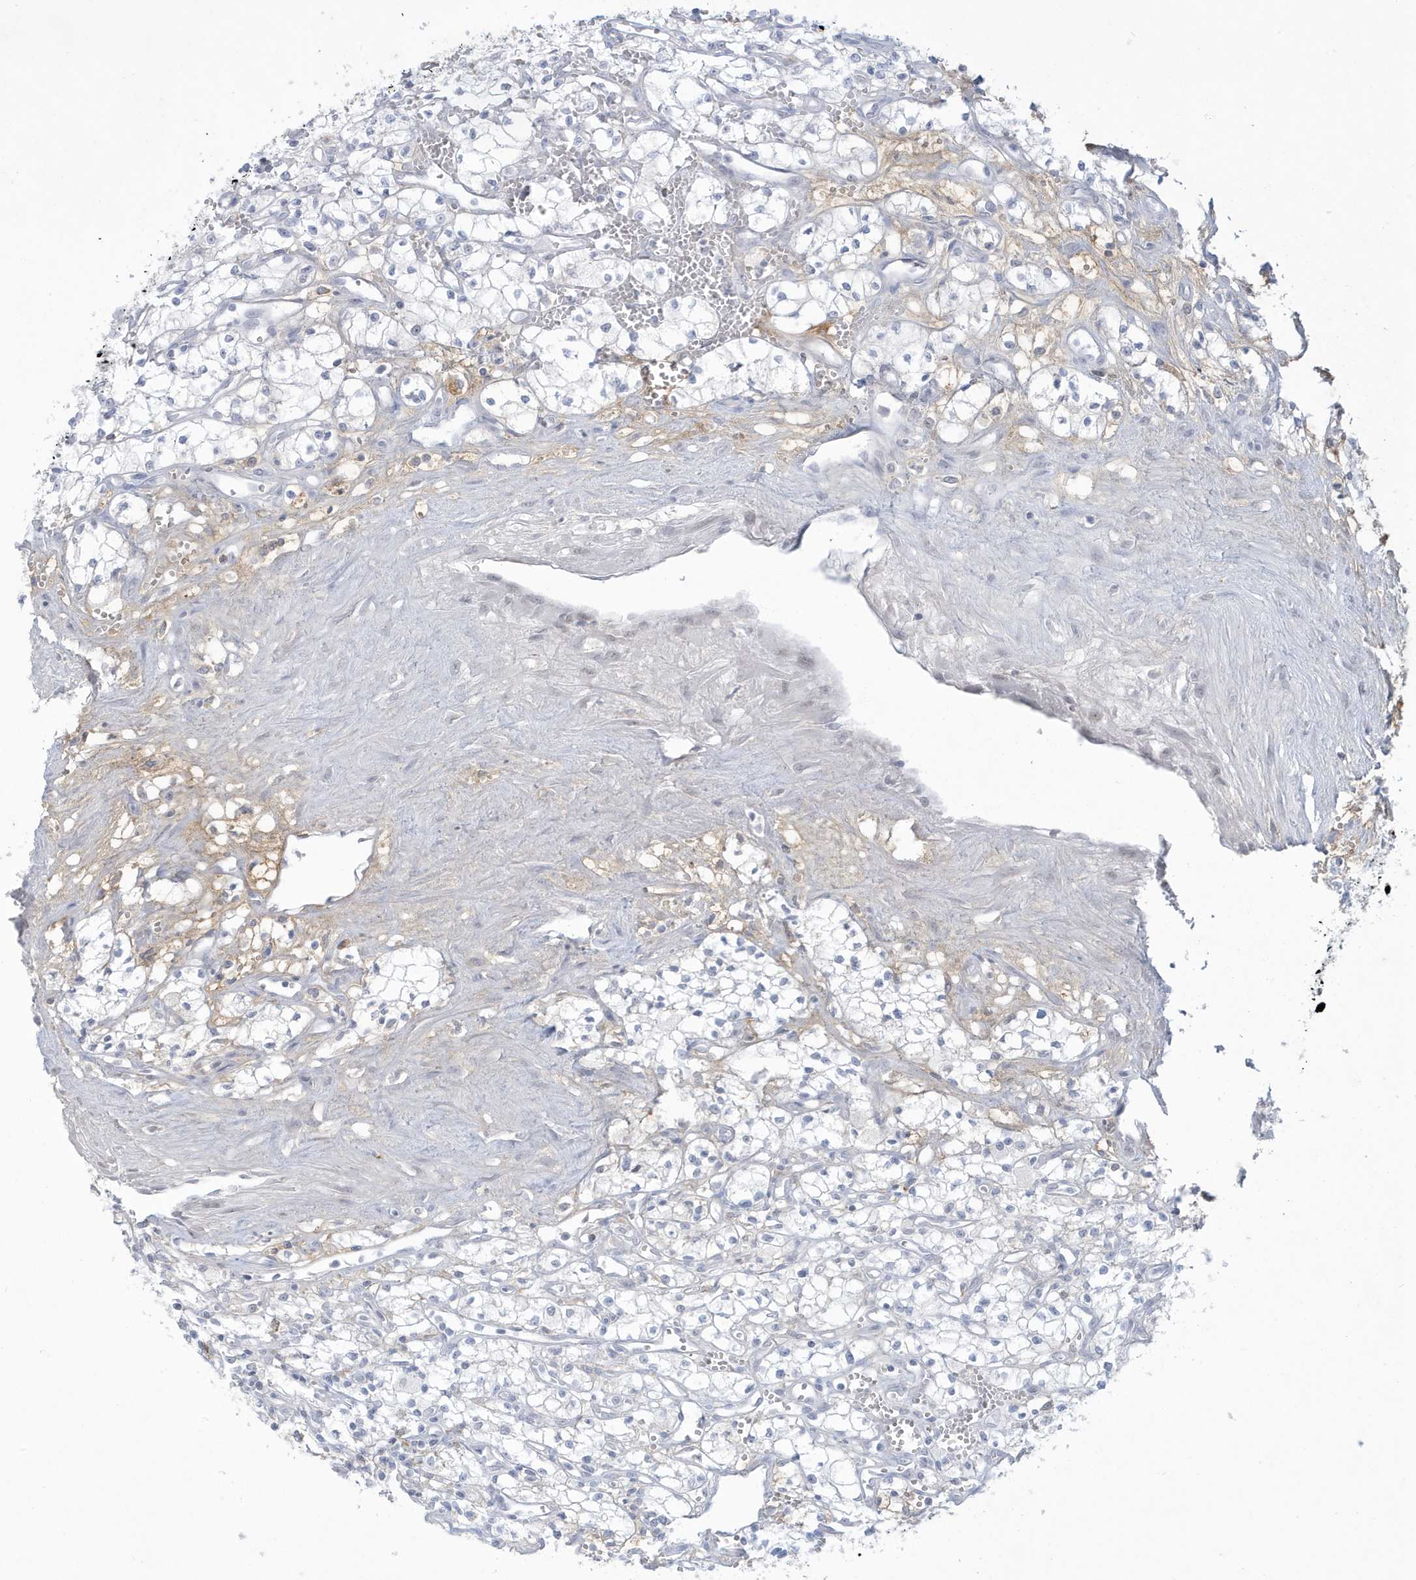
{"staining": {"intensity": "negative", "quantity": "none", "location": "none"}, "tissue": "renal cancer", "cell_type": "Tumor cells", "image_type": "cancer", "snomed": [{"axis": "morphology", "description": "Adenocarcinoma, NOS"}, {"axis": "topography", "description": "Kidney"}], "caption": "Tumor cells show no significant staining in renal adenocarcinoma.", "gene": "HERC6", "patient": {"sex": "male", "age": 59}}